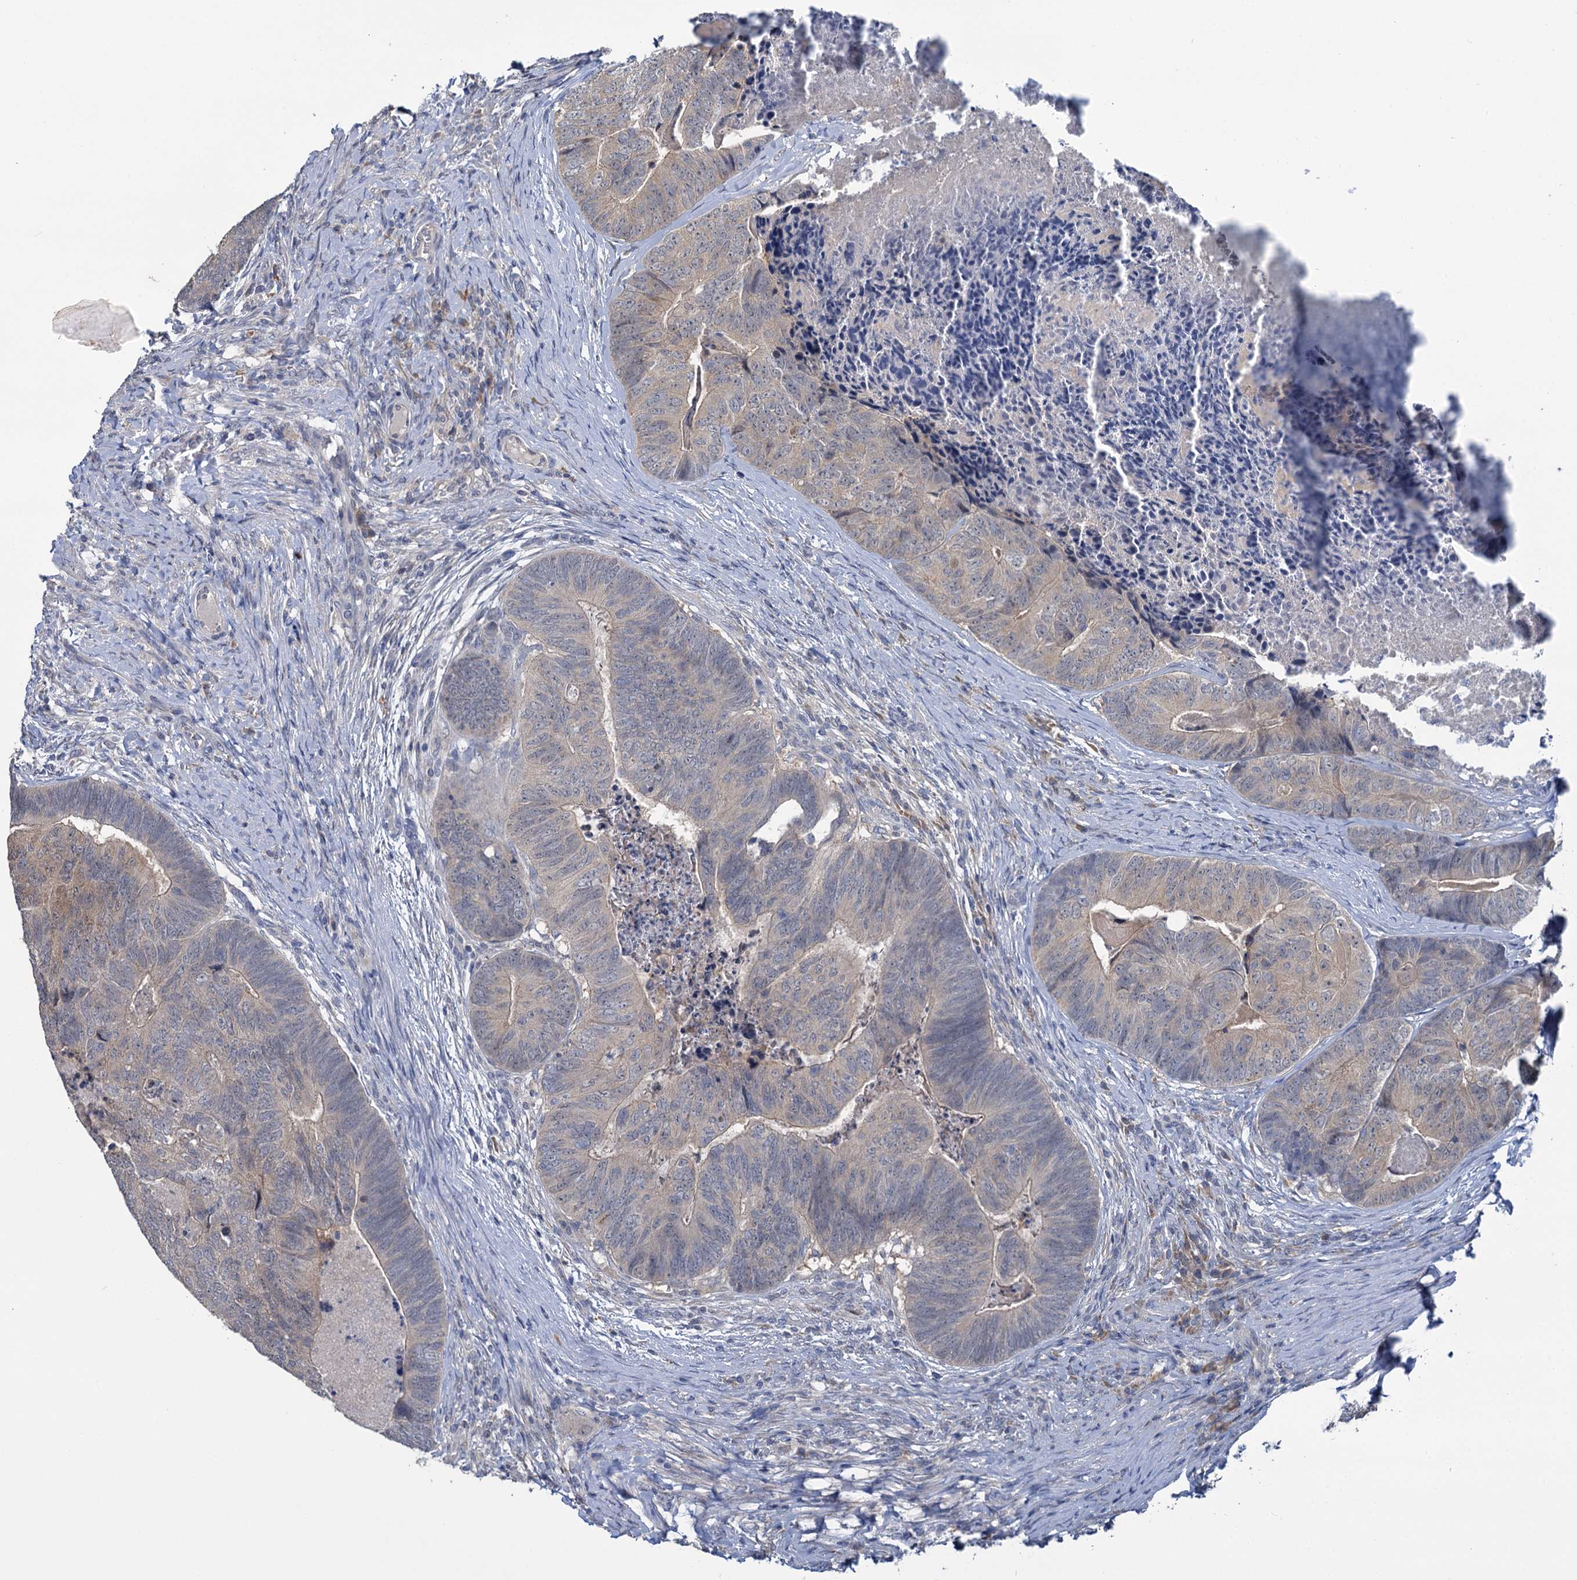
{"staining": {"intensity": "negative", "quantity": "none", "location": "none"}, "tissue": "colorectal cancer", "cell_type": "Tumor cells", "image_type": "cancer", "snomed": [{"axis": "morphology", "description": "Adenocarcinoma, NOS"}, {"axis": "topography", "description": "Colon"}], "caption": "Immunohistochemistry (IHC) photomicrograph of neoplastic tissue: colorectal cancer (adenocarcinoma) stained with DAB (3,3'-diaminobenzidine) demonstrates no significant protein staining in tumor cells.", "gene": "ANKRD42", "patient": {"sex": "female", "age": 67}}